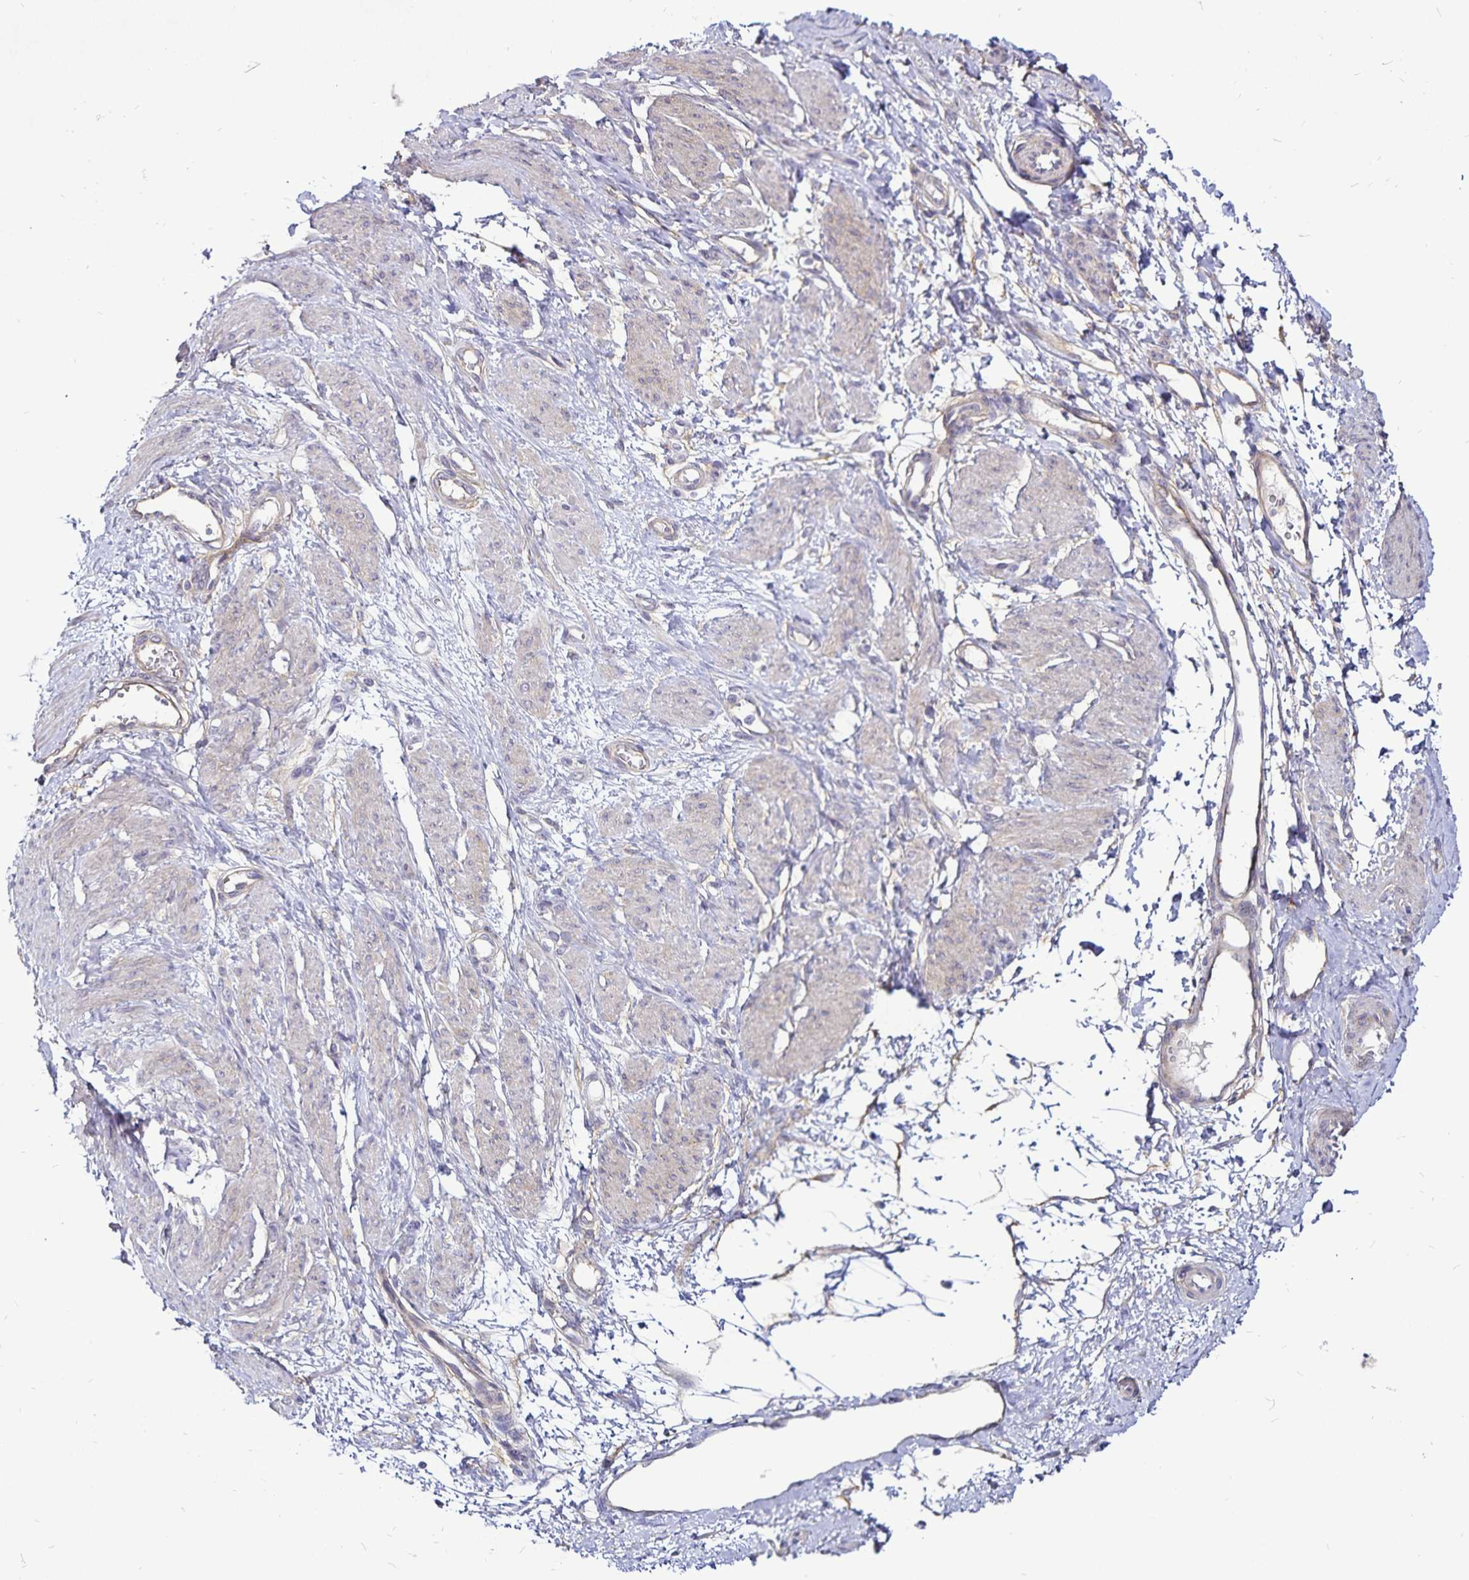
{"staining": {"intensity": "weak", "quantity": "<25%", "location": "cytoplasmic/membranous"}, "tissue": "smooth muscle", "cell_type": "Smooth muscle cells", "image_type": "normal", "snomed": [{"axis": "morphology", "description": "Normal tissue, NOS"}, {"axis": "topography", "description": "Smooth muscle"}, {"axis": "topography", "description": "Uterus"}], "caption": "High power microscopy photomicrograph of an immunohistochemistry image of normal smooth muscle, revealing no significant positivity in smooth muscle cells.", "gene": "GNG12", "patient": {"sex": "female", "age": 39}}